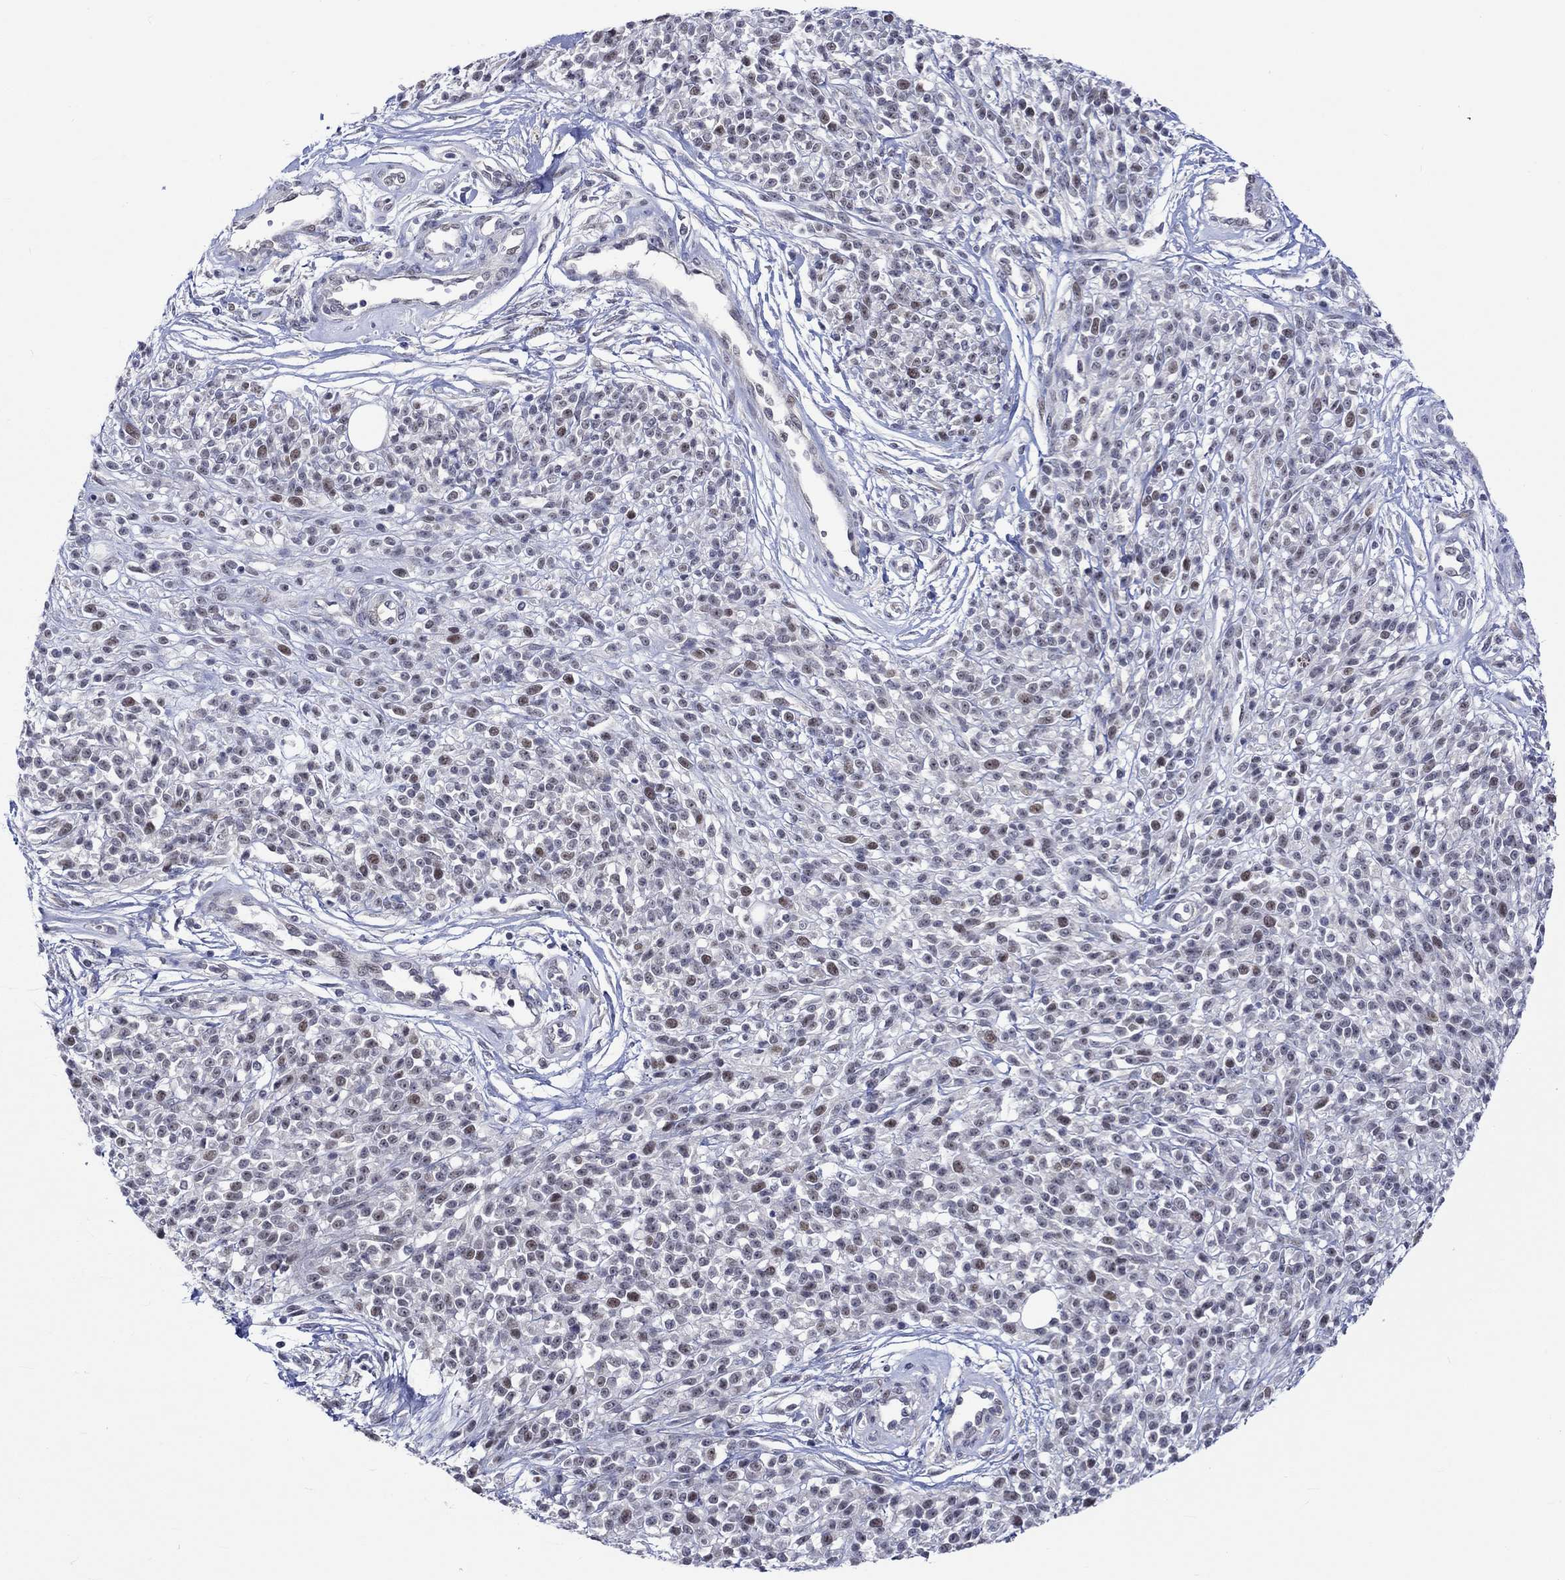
{"staining": {"intensity": "moderate", "quantity": "<25%", "location": "nuclear"}, "tissue": "melanoma", "cell_type": "Tumor cells", "image_type": "cancer", "snomed": [{"axis": "morphology", "description": "Malignant melanoma, NOS"}, {"axis": "topography", "description": "Skin"}, {"axis": "topography", "description": "Skin of trunk"}], "caption": "High-power microscopy captured an IHC image of malignant melanoma, revealing moderate nuclear expression in approximately <25% of tumor cells.", "gene": "E2F8", "patient": {"sex": "male", "age": 74}}